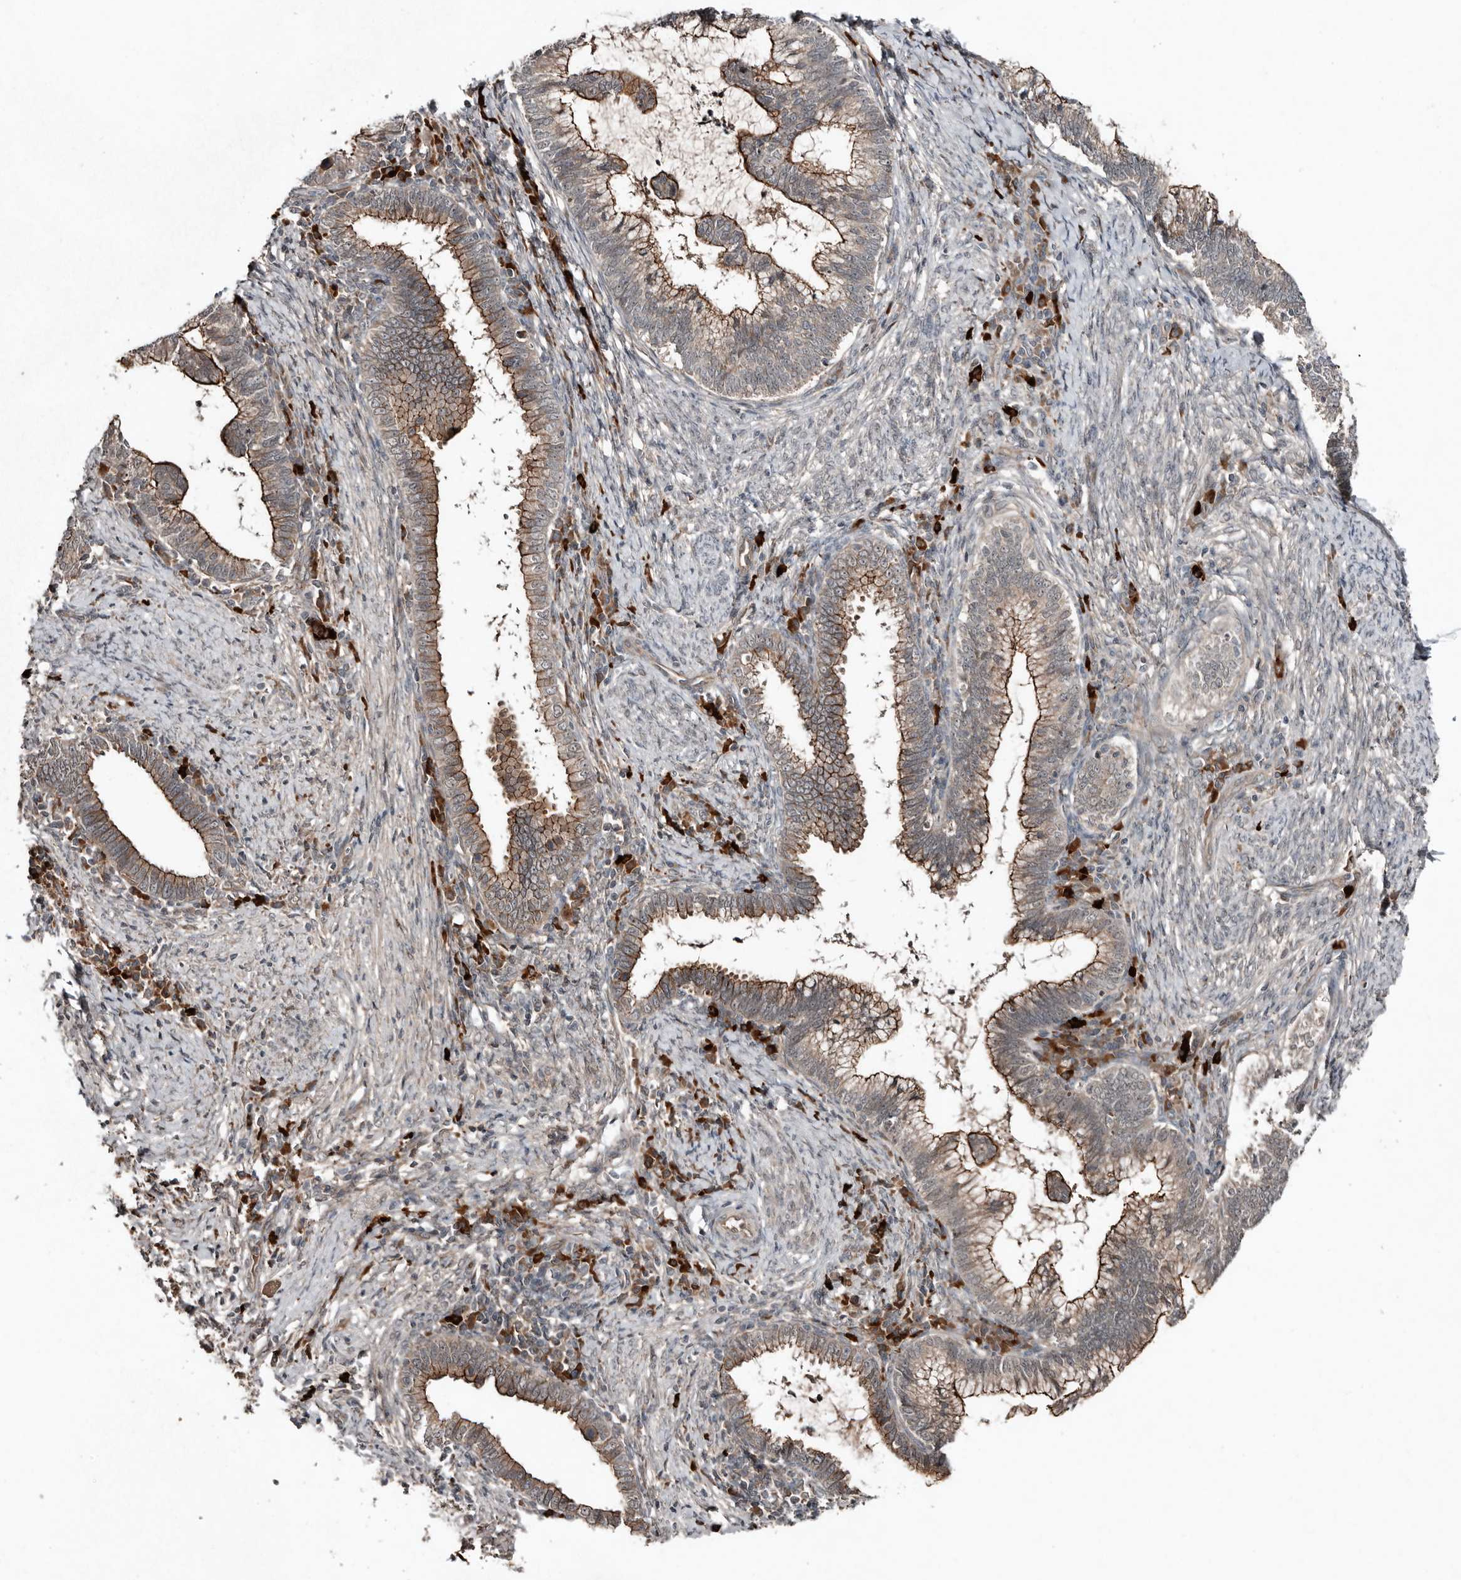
{"staining": {"intensity": "moderate", "quantity": "25%-75%", "location": "cytoplasmic/membranous"}, "tissue": "cervical cancer", "cell_type": "Tumor cells", "image_type": "cancer", "snomed": [{"axis": "morphology", "description": "Adenocarcinoma, NOS"}, {"axis": "topography", "description": "Cervix"}], "caption": "Cervical cancer (adenocarcinoma) stained for a protein (brown) reveals moderate cytoplasmic/membranous positive expression in approximately 25%-75% of tumor cells.", "gene": "TEAD3", "patient": {"sex": "female", "age": 36}}